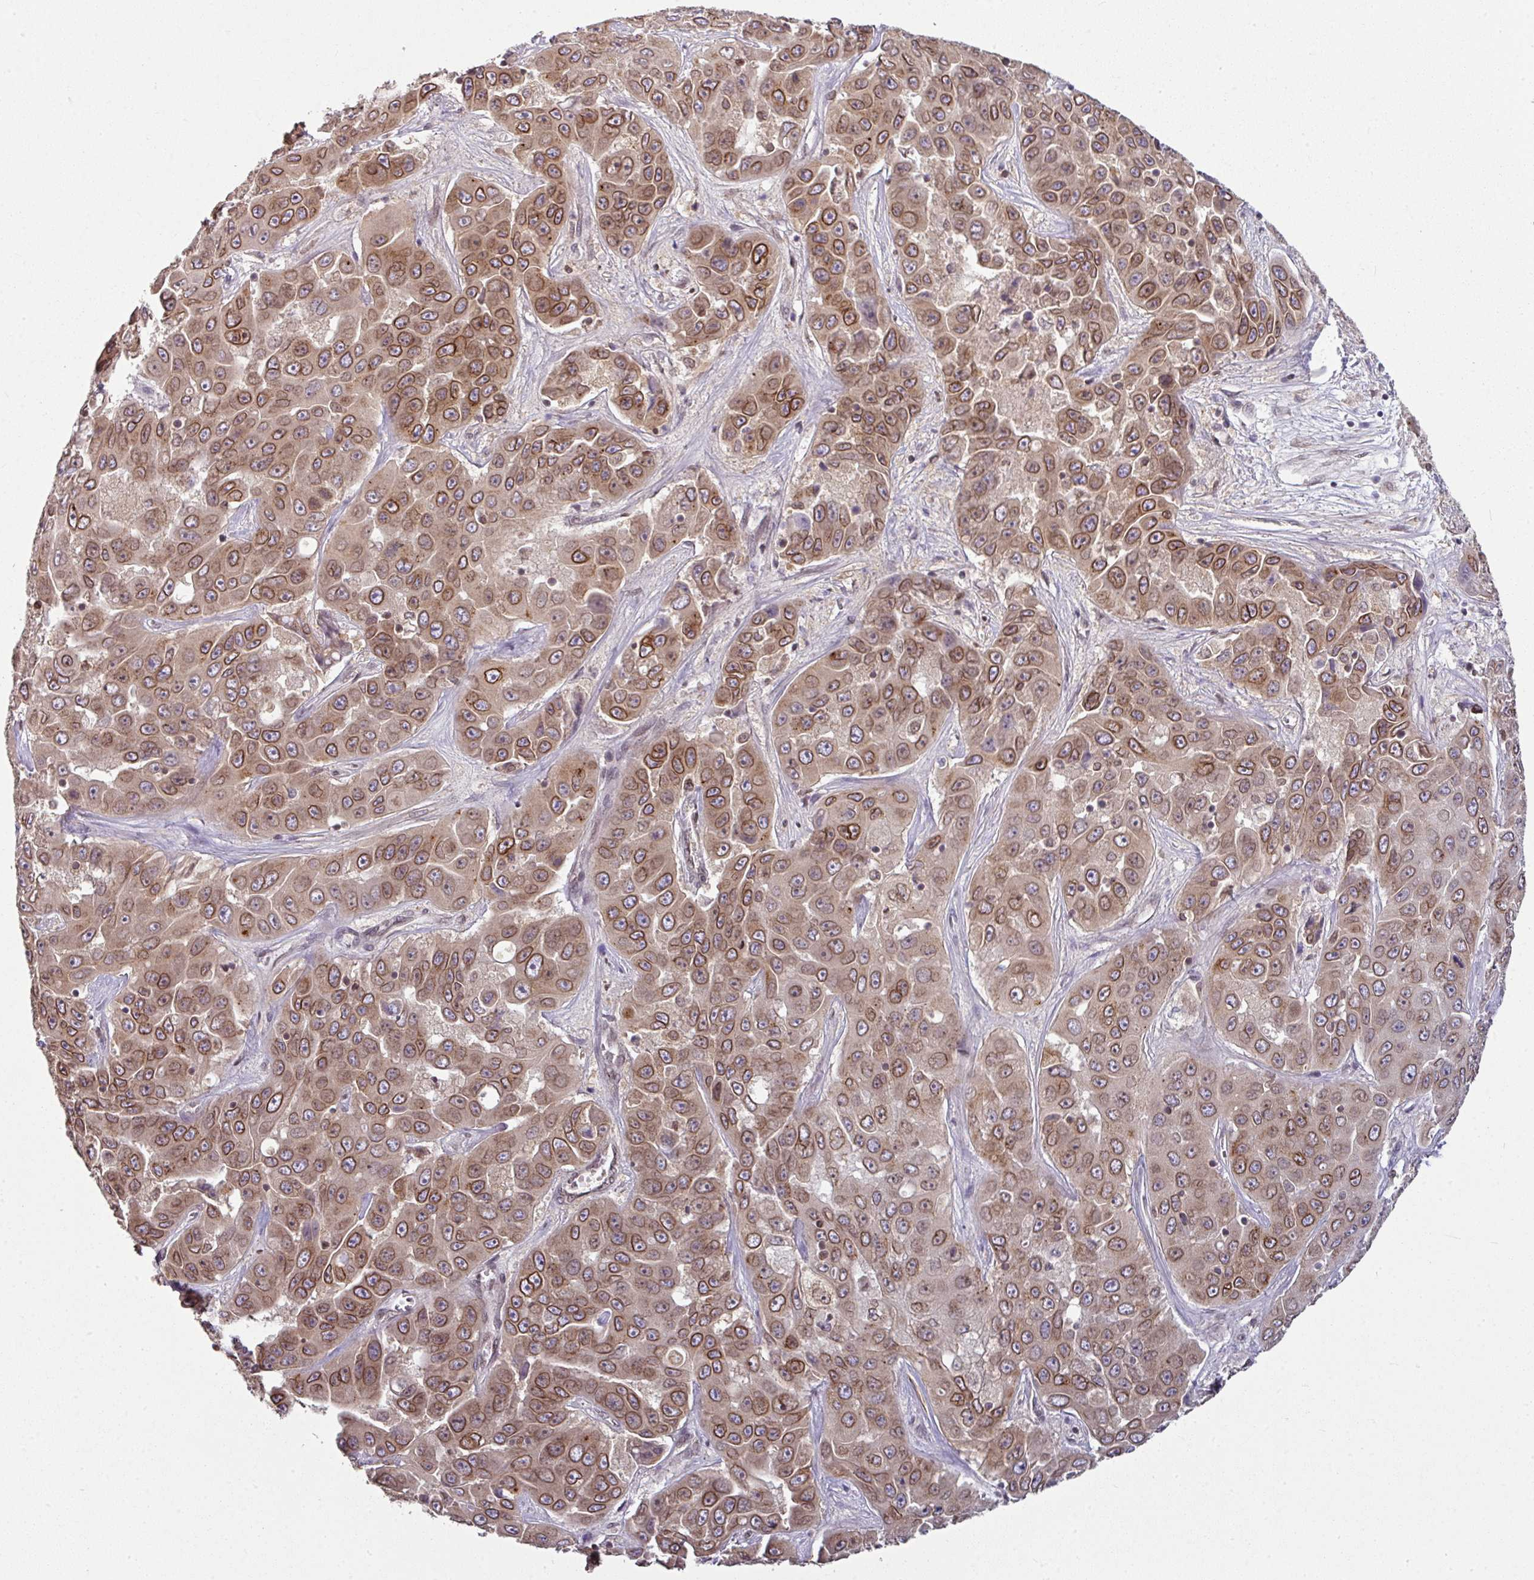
{"staining": {"intensity": "strong", "quantity": ">75%", "location": "cytoplasmic/membranous,nuclear"}, "tissue": "liver cancer", "cell_type": "Tumor cells", "image_type": "cancer", "snomed": [{"axis": "morphology", "description": "Cholangiocarcinoma"}, {"axis": "topography", "description": "Liver"}], "caption": "Cholangiocarcinoma (liver) was stained to show a protein in brown. There is high levels of strong cytoplasmic/membranous and nuclear staining in about >75% of tumor cells.", "gene": "RANGAP1", "patient": {"sex": "female", "age": 52}}